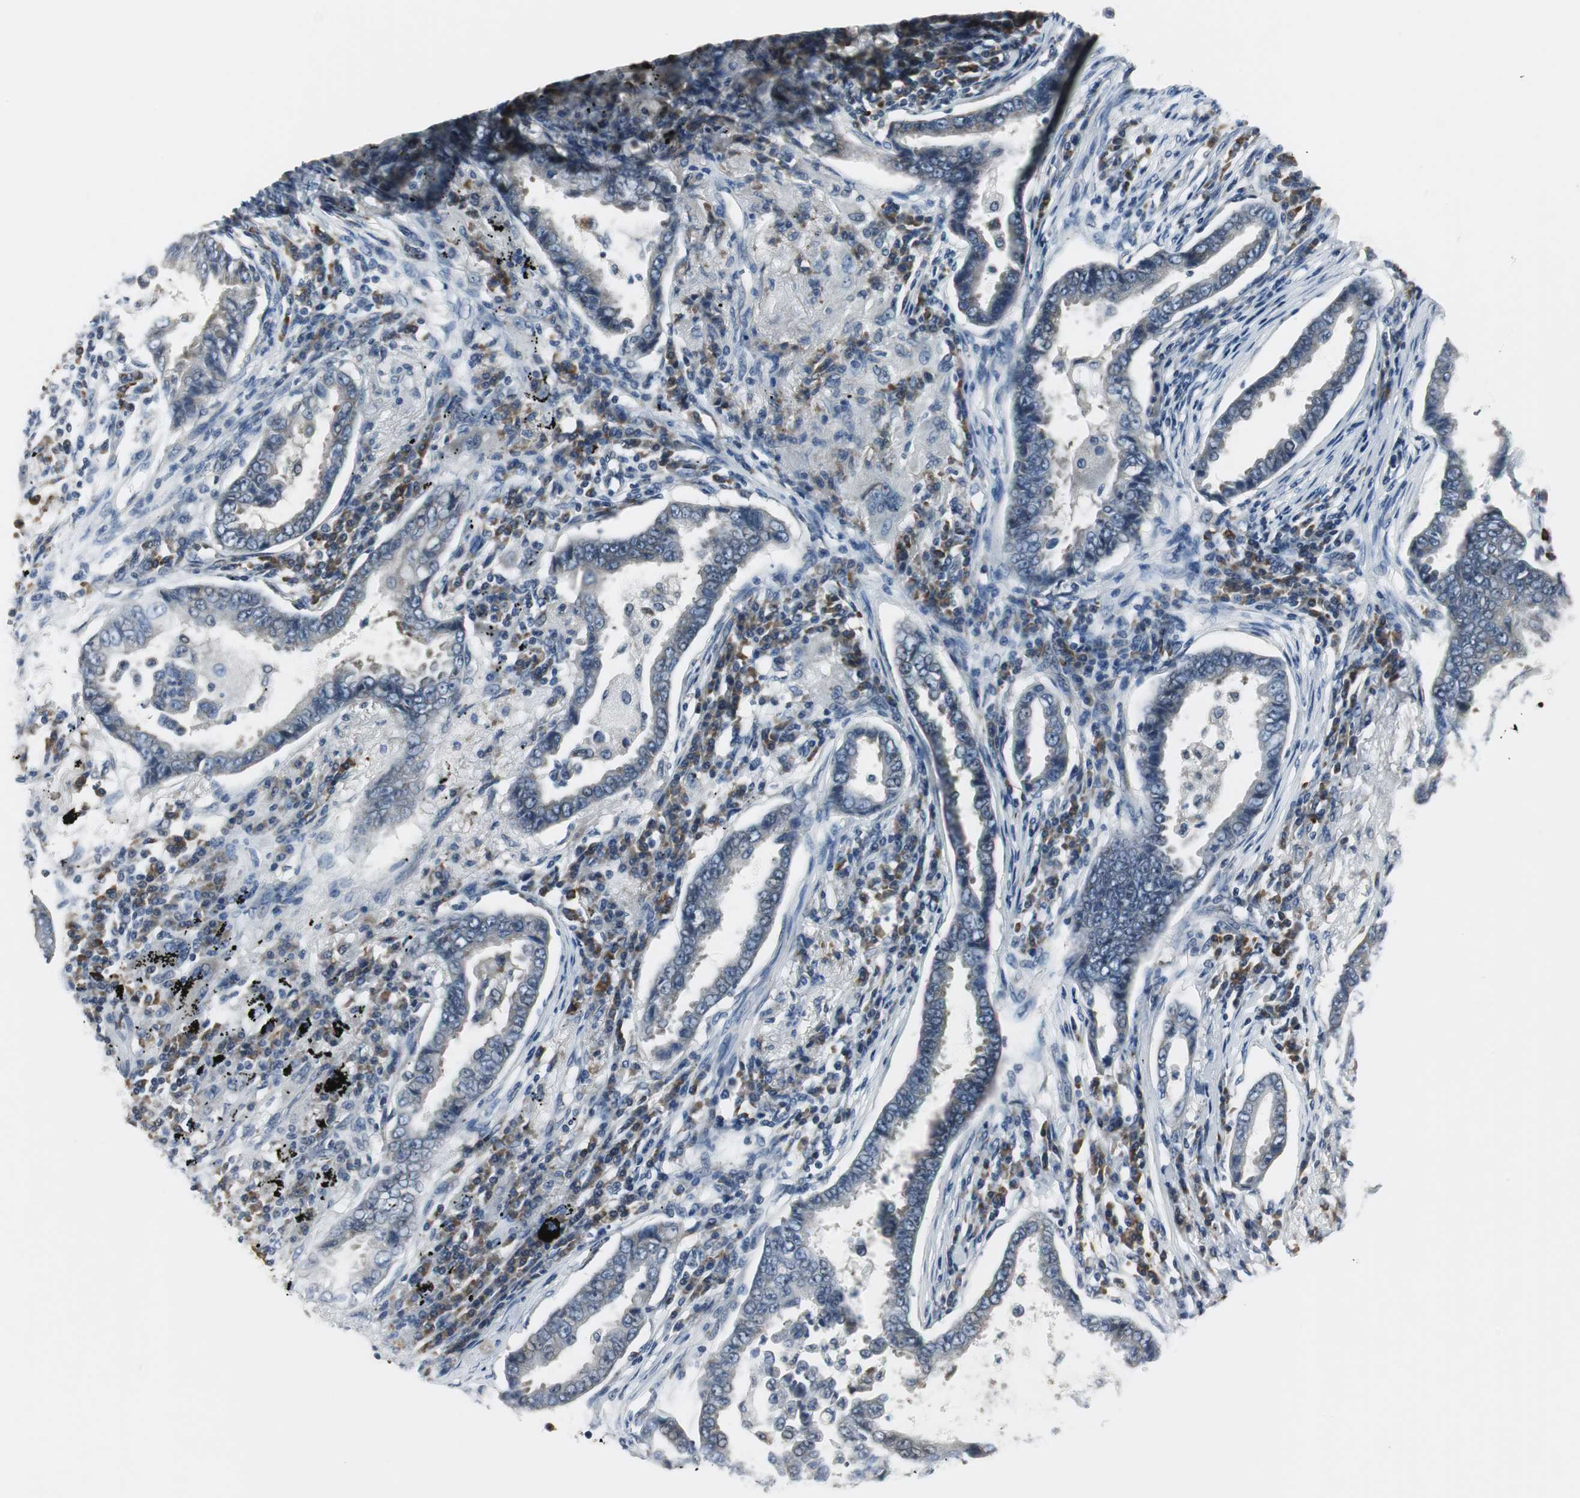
{"staining": {"intensity": "weak", "quantity": "<25%", "location": "cytoplasmic/membranous"}, "tissue": "lung cancer", "cell_type": "Tumor cells", "image_type": "cancer", "snomed": [{"axis": "morphology", "description": "Normal tissue, NOS"}, {"axis": "morphology", "description": "Inflammation, NOS"}, {"axis": "morphology", "description": "Adenocarcinoma, NOS"}, {"axis": "topography", "description": "Lung"}], "caption": "Tumor cells show no significant positivity in lung cancer.", "gene": "CCT5", "patient": {"sex": "female", "age": 64}}